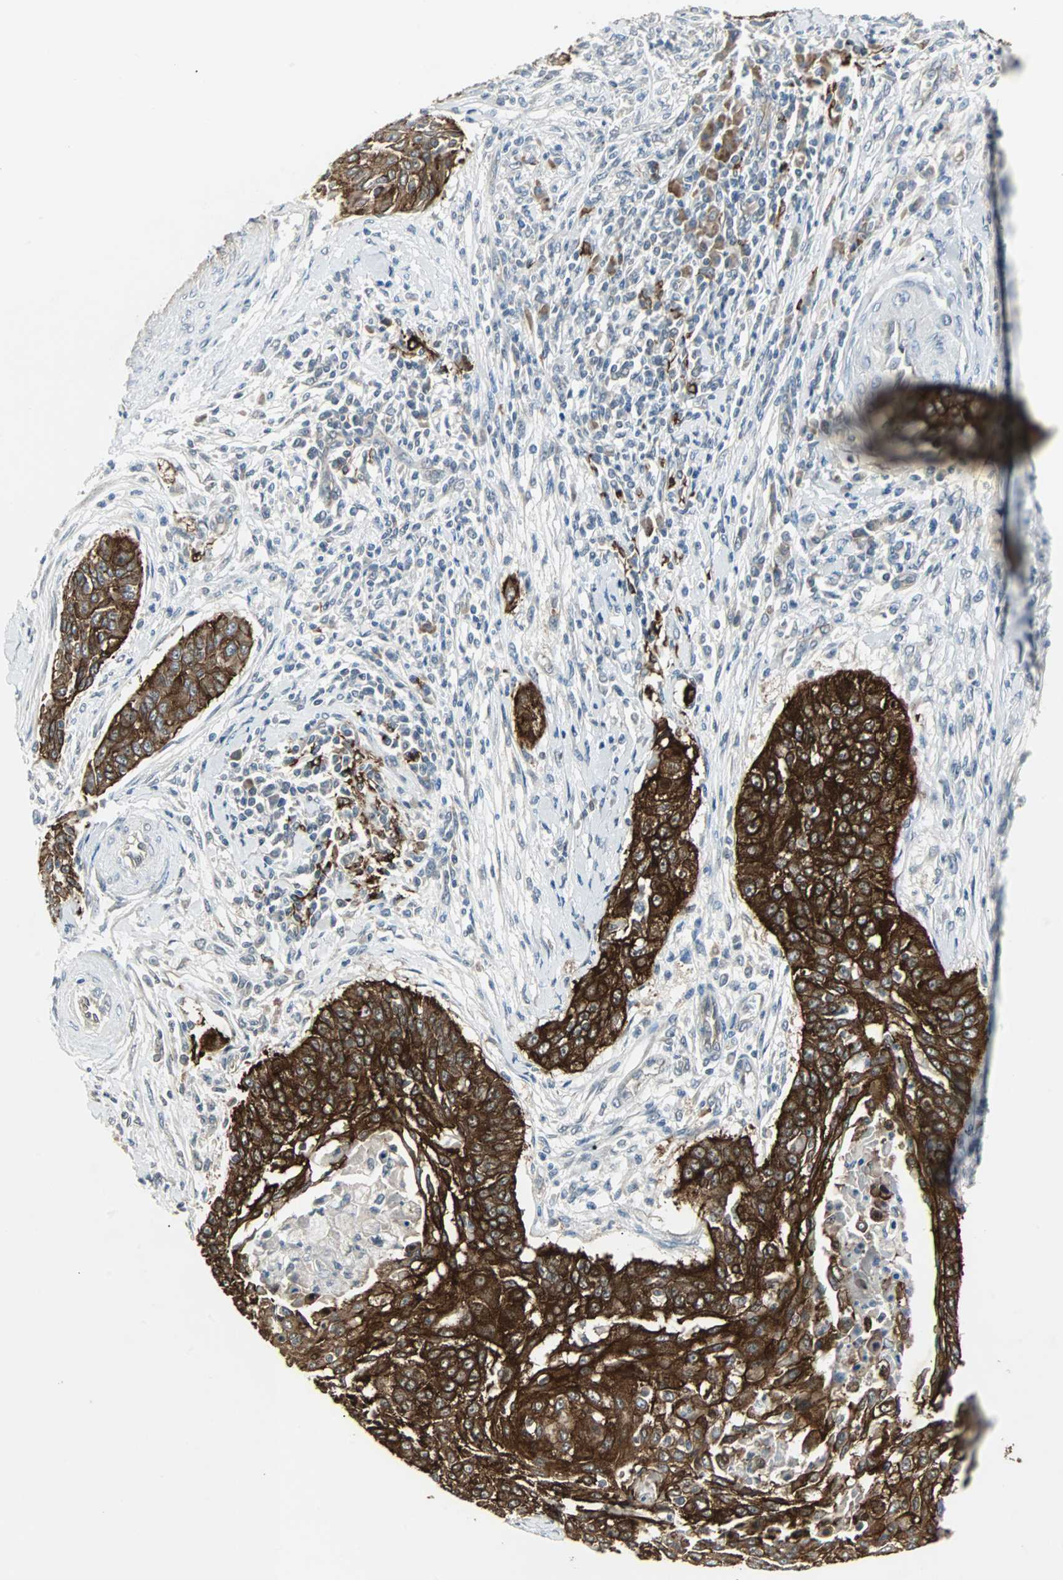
{"staining": {"intensity": "strong", "quantity": ">75%", "location": "cytoplasmic/membranous"}, "tissue": "cervical cancer", "cell_type": "Tumor cells", "image_type": "cancer", "snomed": [{"axis": "morphology", "description": "Squamous cell carcinoma, NOS"}, {"axis": "topography", "description": "Cervix"}], "caption": "A brown stain highlights strong cytoplasmic/membranous expression of a protein in cervical squamous cell carcinoma tumor cells.", "gene": "CMC2", "patient": {"sex": "female", "age": 33}}